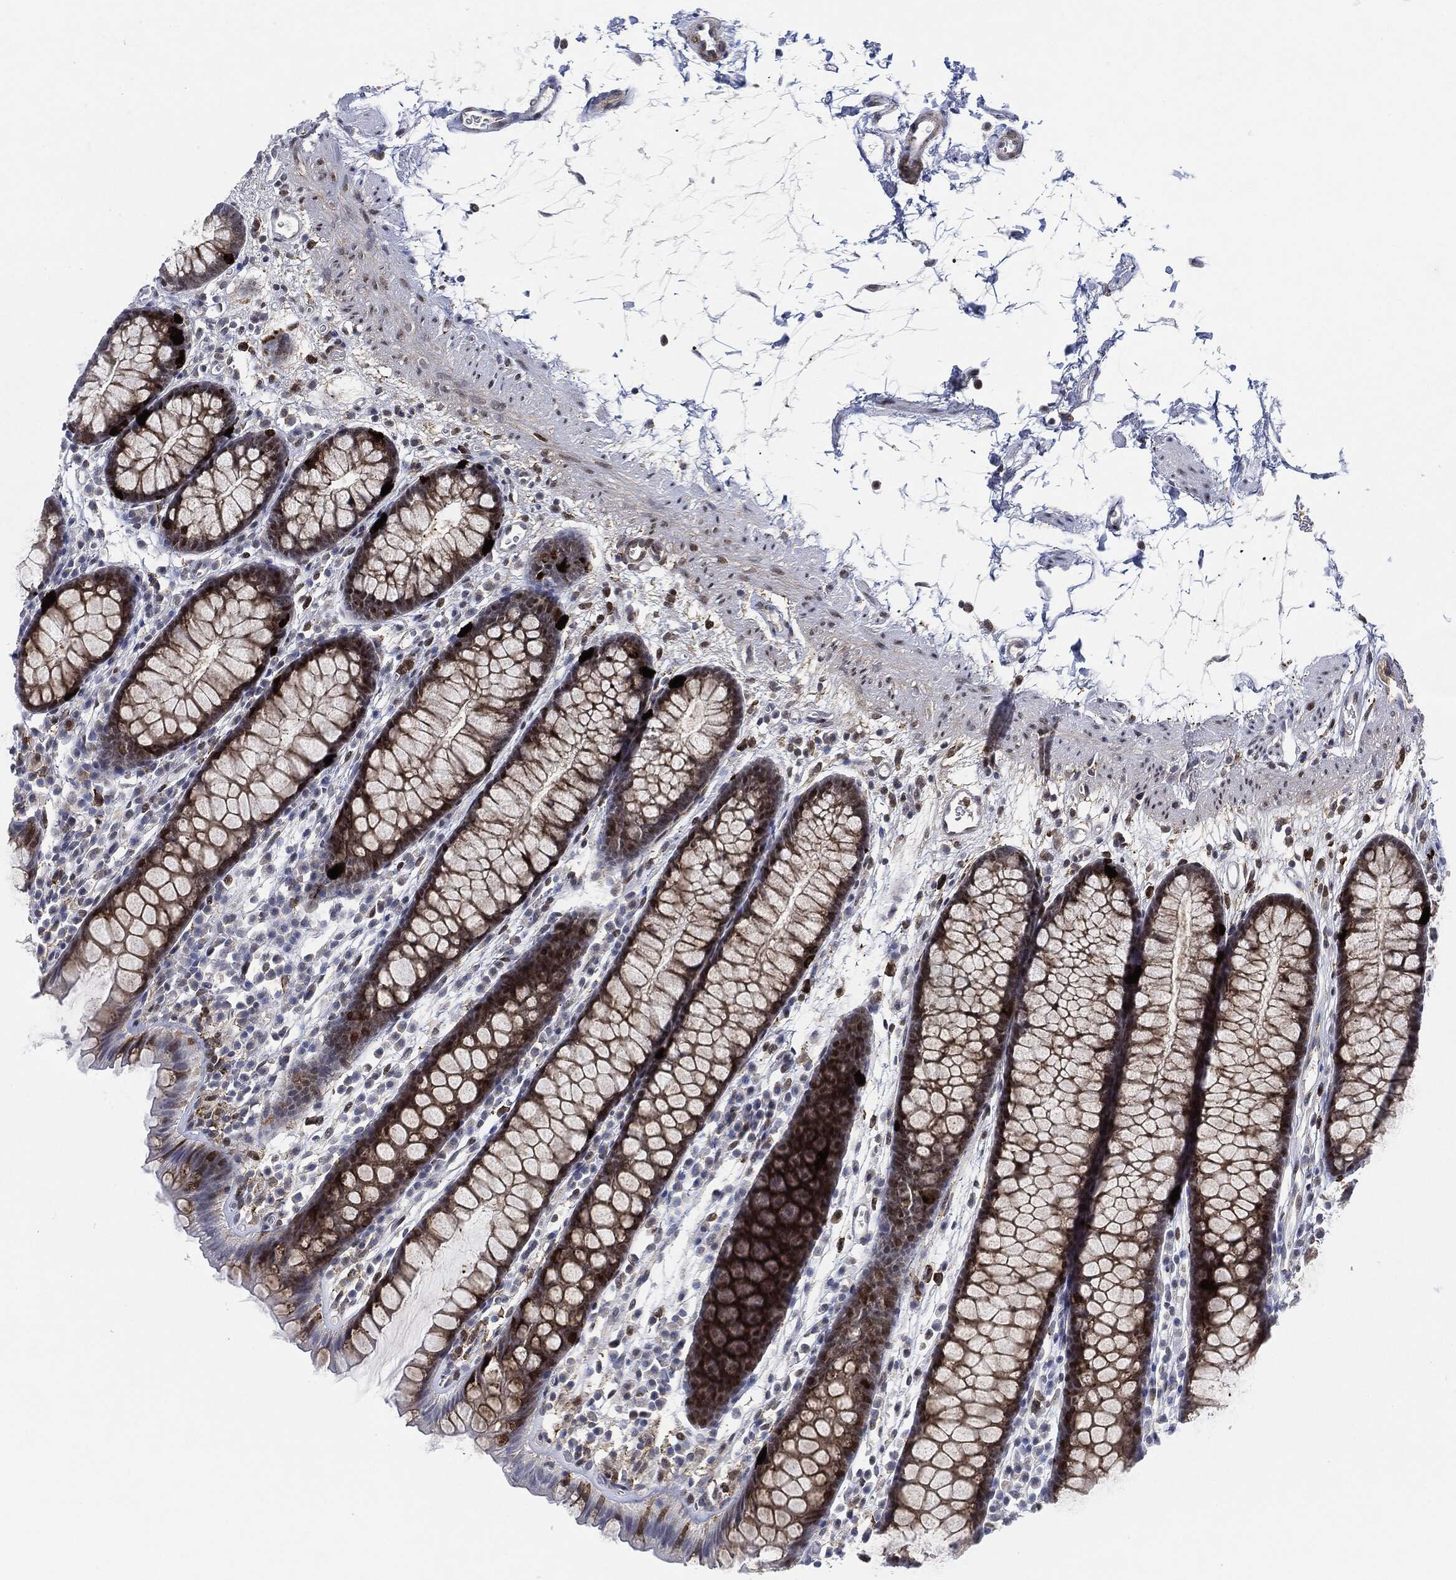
{"staining": {"intensity": "negative", "quantity": "none", "location": "none"}, "tissue": "colon", "cell_type": "Endothelial cells", "image_type": "normal", "snomed": [{"axis": "morphology", "description": "Normal tissue, NOS"}, {"axis": "topography", "description": "Colon"}], "caption": "This is a histopathology image of immunohistochemistry (IHC) staining of benign colon, which shows no staining in endothelial cells.", "gene": "NANOS3", "patient": {"sex": "male", "age": 76}}